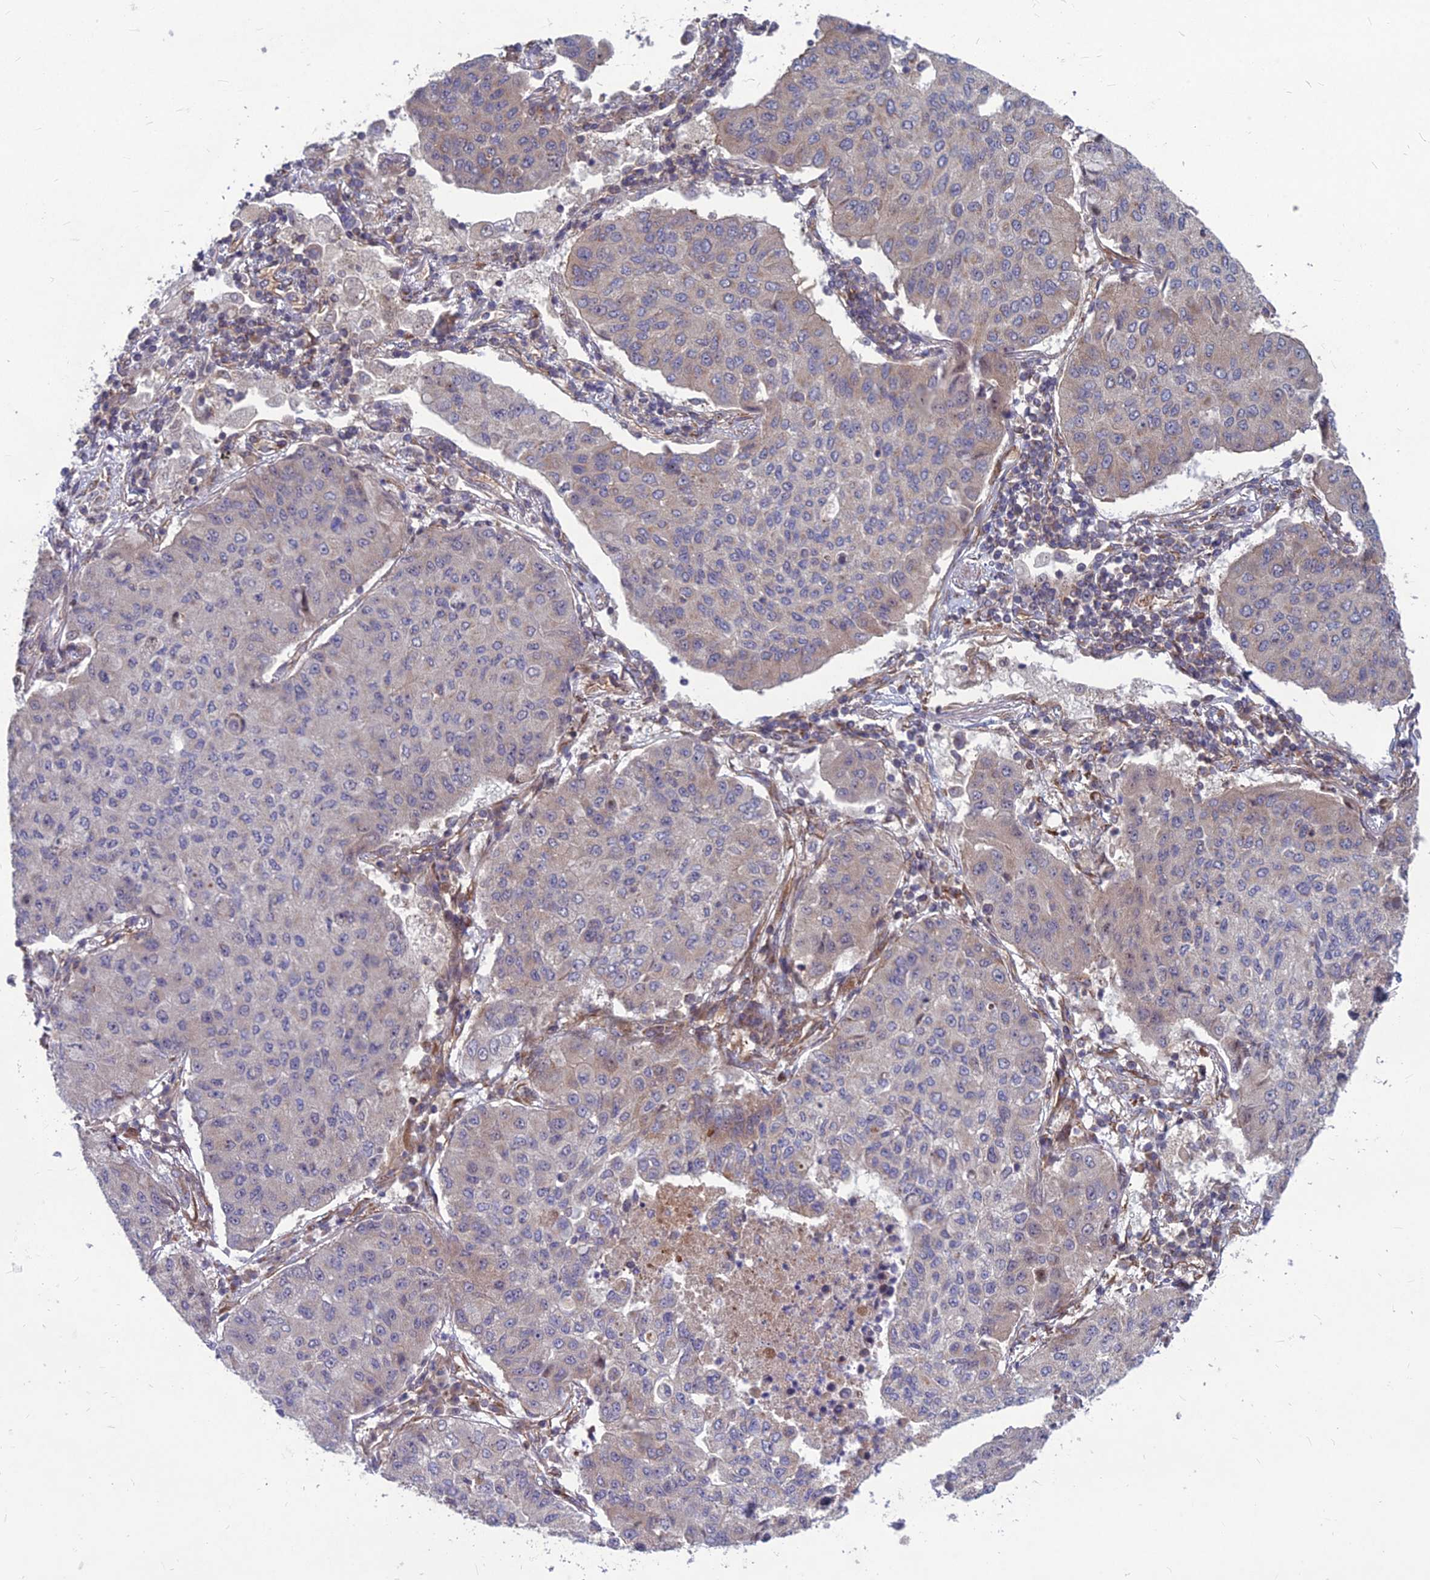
{"staining": {"intensity": "negative", "quantity": "none", "location": "none"}, "tissue": "lung cancer", "cell_type": "Tumor cells", "image_type": "cancer", "snomed": [{"axis": "morphology", "description": "Squamous cell carcinoma, NOS"}, {"axis": "topography", "description": "Lung"}], "caption": "DAB immunohistochemical staining of human lung cancer (squamous cell carcinoma) displays no significant expression in tumor cells.", "gene": "MFSD8", "patient": {"sex": "male", "age": 74}}